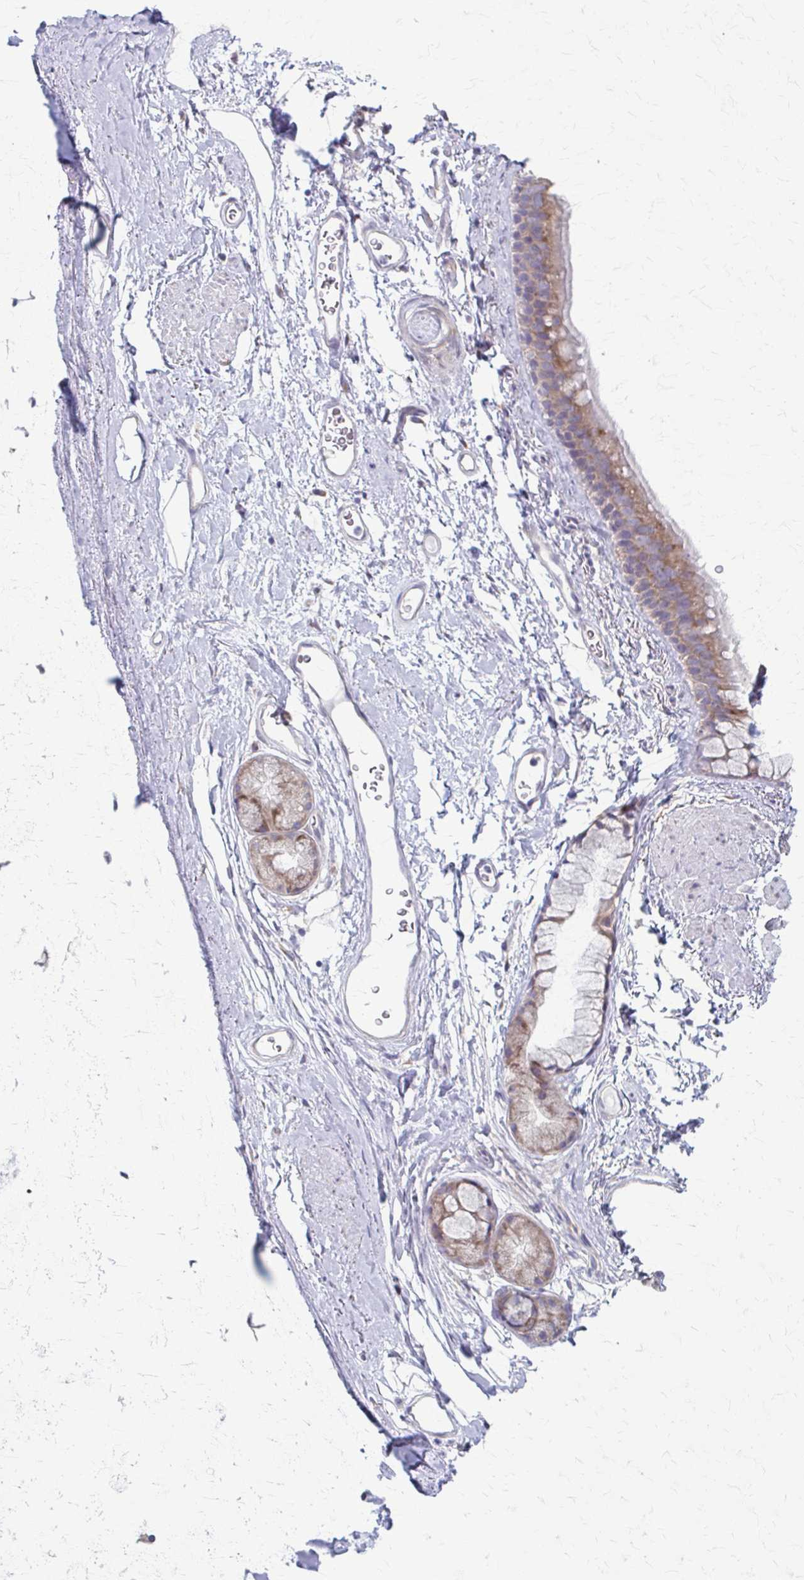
{"staining": {"intensity": "negative", "quantity": "none", "location": "none"}, "tissue": "adipose tissue", "cell_type": "Adipocytes", "image_type": "normal", "snomed": [{"axis": "morphology", "description": "Normal tissue, NOS"}, {"axis": "topography", "description": "Lymph node"}, {"axis": "topography", "description": "Cartilage tissue"}, {"axis": "topography", "description": "Bronchus"}], "caption": "IHC photomicrograph of benign adipose tissue stained for a protein (brown), which reveals no positivity in adipocytes.", "gene": "PRKRA", "patient": {"sex": "female", "age": 70}}